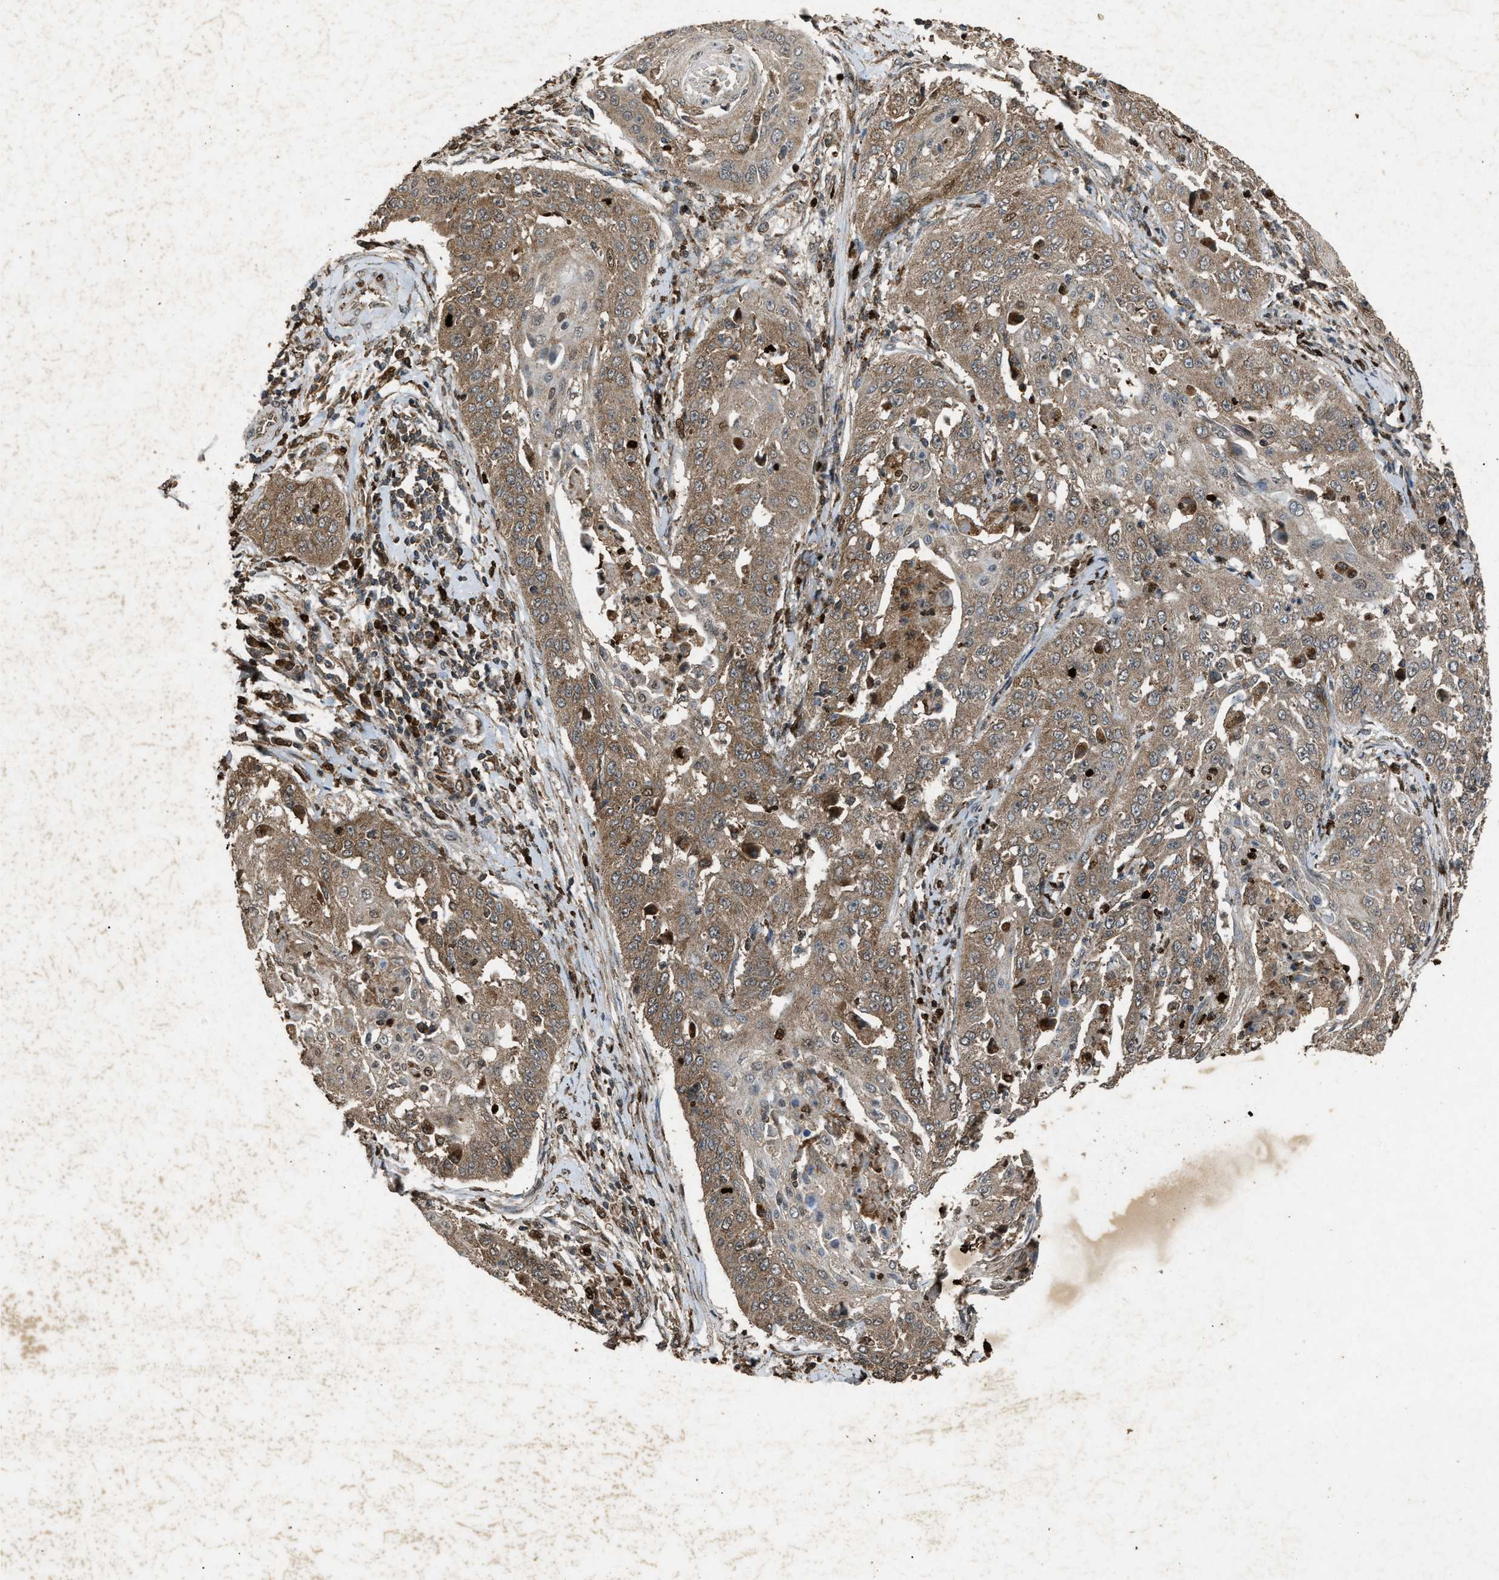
{"staining": {"intensity": "moderate", "quantity": ">75%", "location": "cytoplasmic/membranous"}, "tissue": "cervical cancer", "cell_type": "Tumor cells", "image_type": "cancer", "snomed": [{"axis": "morphology", "description": "Squamous cell carcinoma, NOS"}, {"axis": "topography", "description": "Cervix"}], "caption": "The immunohistochemical stain labels moderate cytoplasmic/membranous positivity in tumor cells of cervical cancer tissue.", "gene": "PSMD1", "patient": {"sex": "female", "age": 33}}